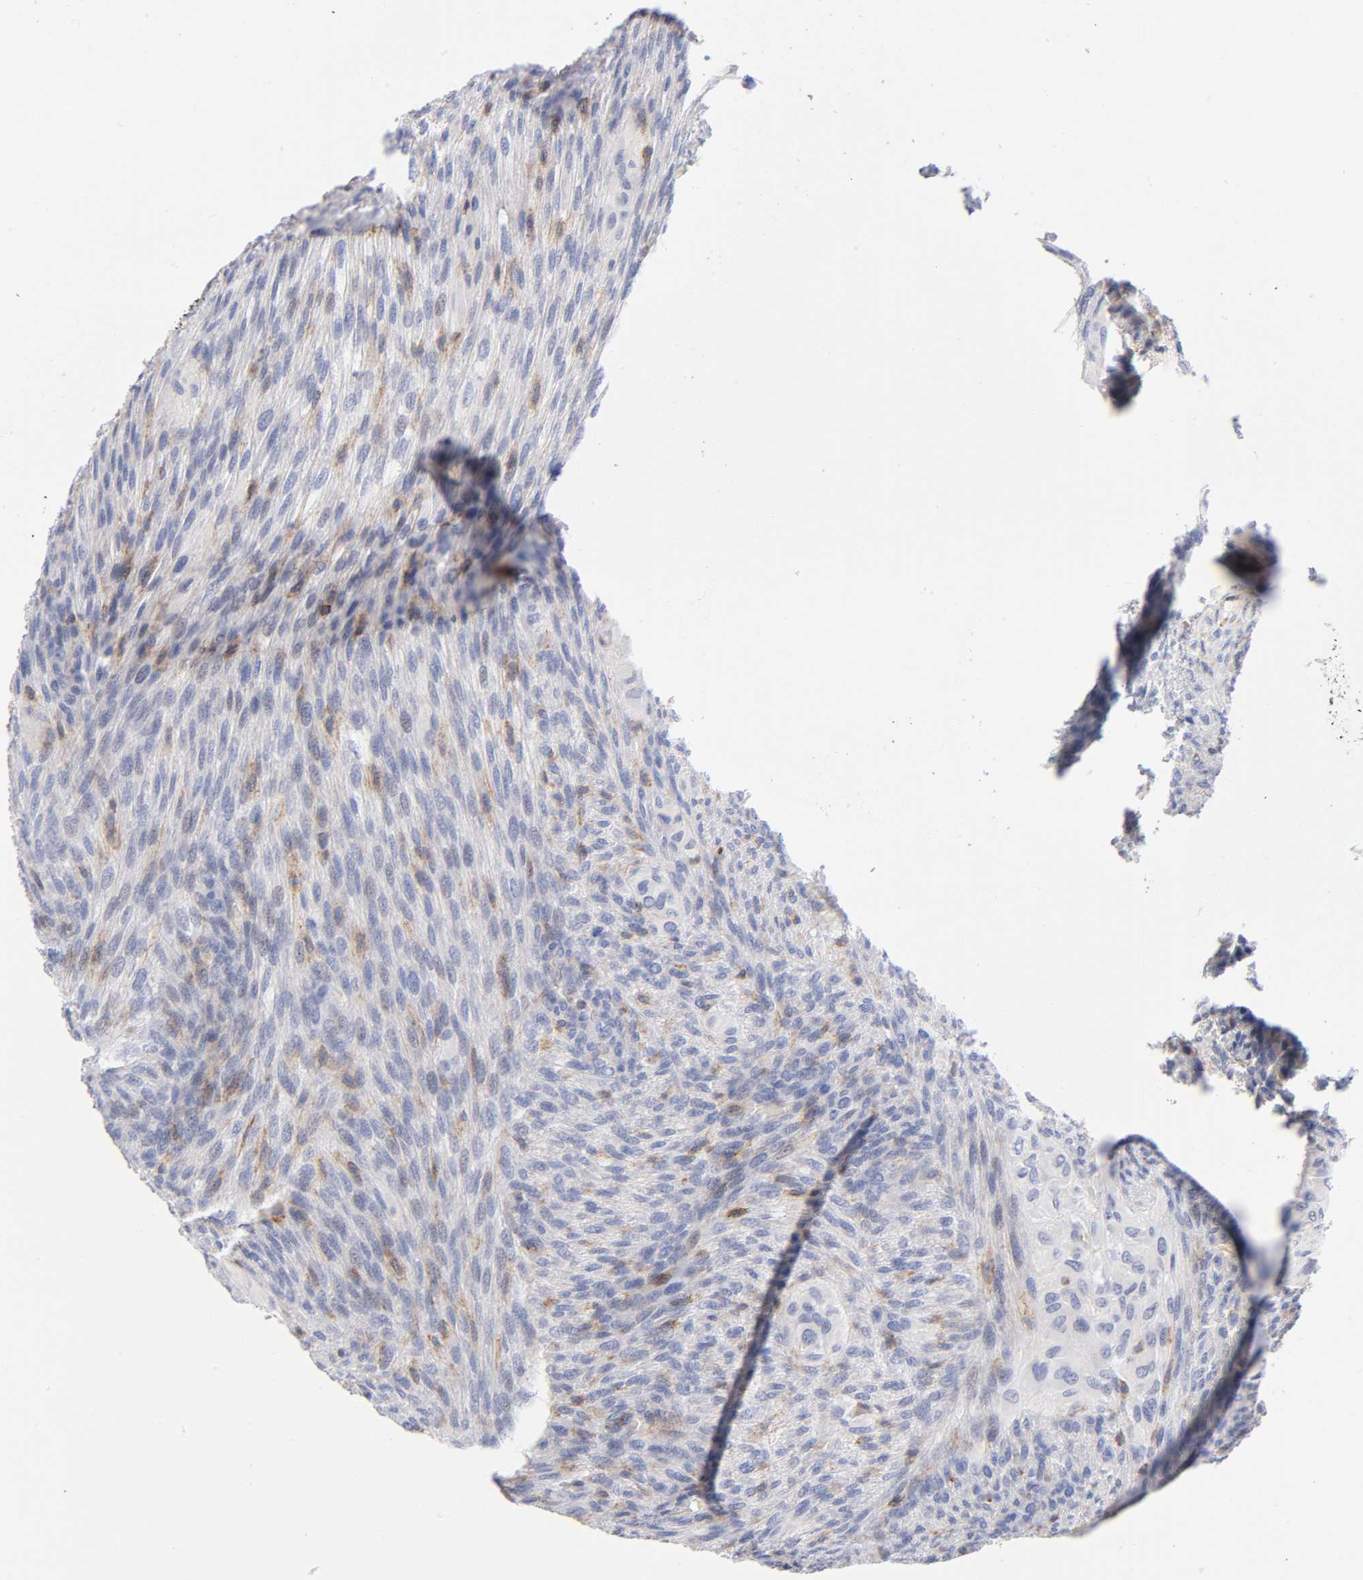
{"staining": {"intensity": "weak", "quantity": "<25%", "location": "cytoplasmic/membranous"}, "tissue": "glioma", "cell_type": "Tumor cells", "image_type": "cancer", "snomed": [{"axis": "morphology", "description": "Glioma, malignant, High grade"}, {"axis": "topography", "description": "Cerebral cortex"}], "caption": "Immunohistochemistry histopathology image of malignant high-grade glioma stained for a protein (brown), which exhibits no positivity in tumor cells. Nuclei are stained in blue.", "gene": "ANXA7", "patient": {"sex": "female", "age": 55}}